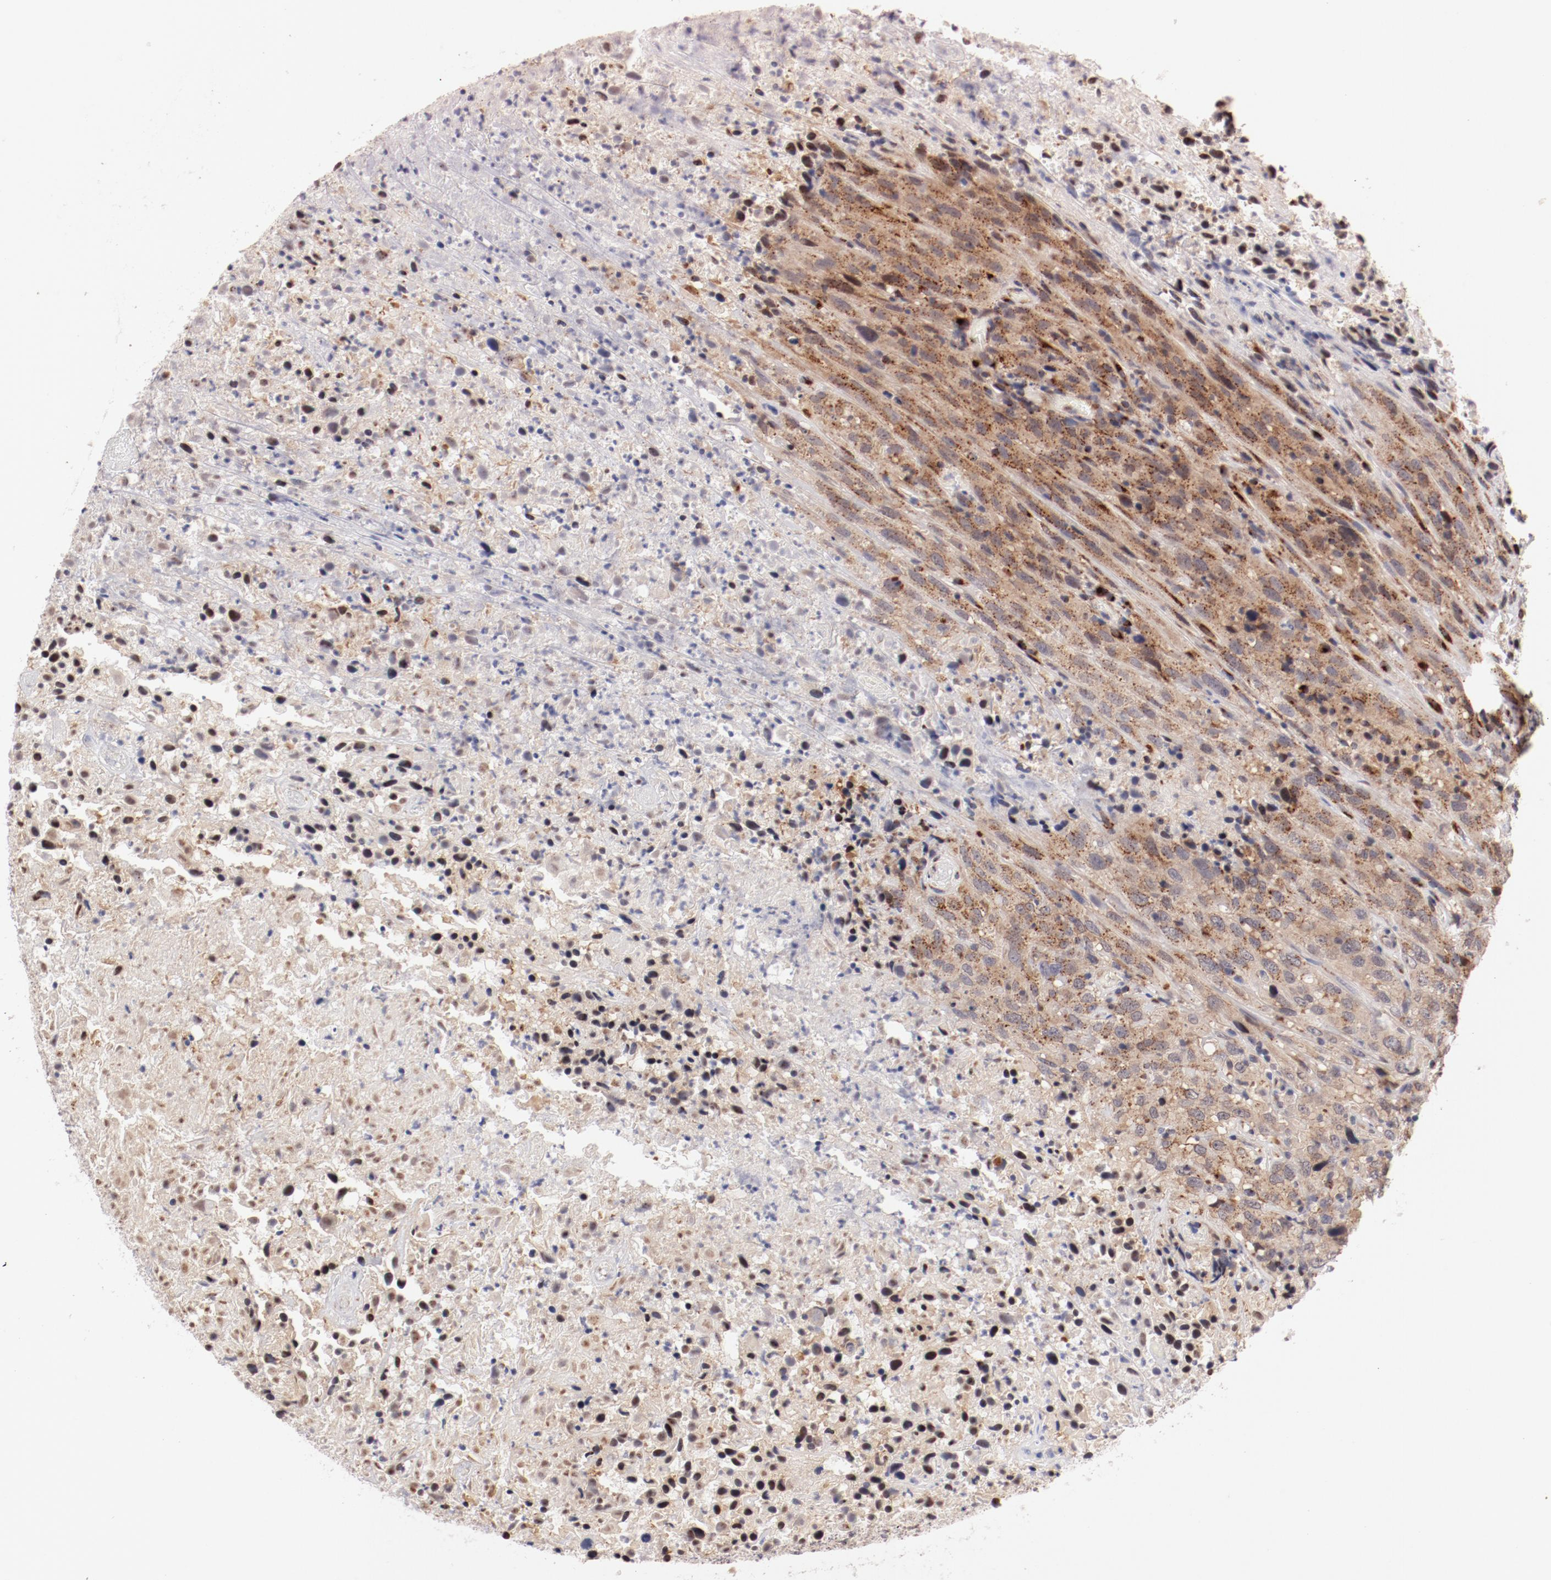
{"staining": {"intensity": "weak", "quantity": ">75%", "location": "cytoplasmic/membranous"}, "tissue": "urothelial cancer", "cell_type": "Tumor cells", "image_type": "cancer", "snomed": [{"axis": "morphology", "description": "Urothelial carcinoma, High grade"}, {"axis": "topography", "description": "Urinary bladder"}], "caption": "A brown stain labels weak cytoplasmic/membranous expression of a protein in human high-grade urothelial carcinoma tumor cells.", "gene": "RPL12", "patient": {"sex": "male", "age": 61}}